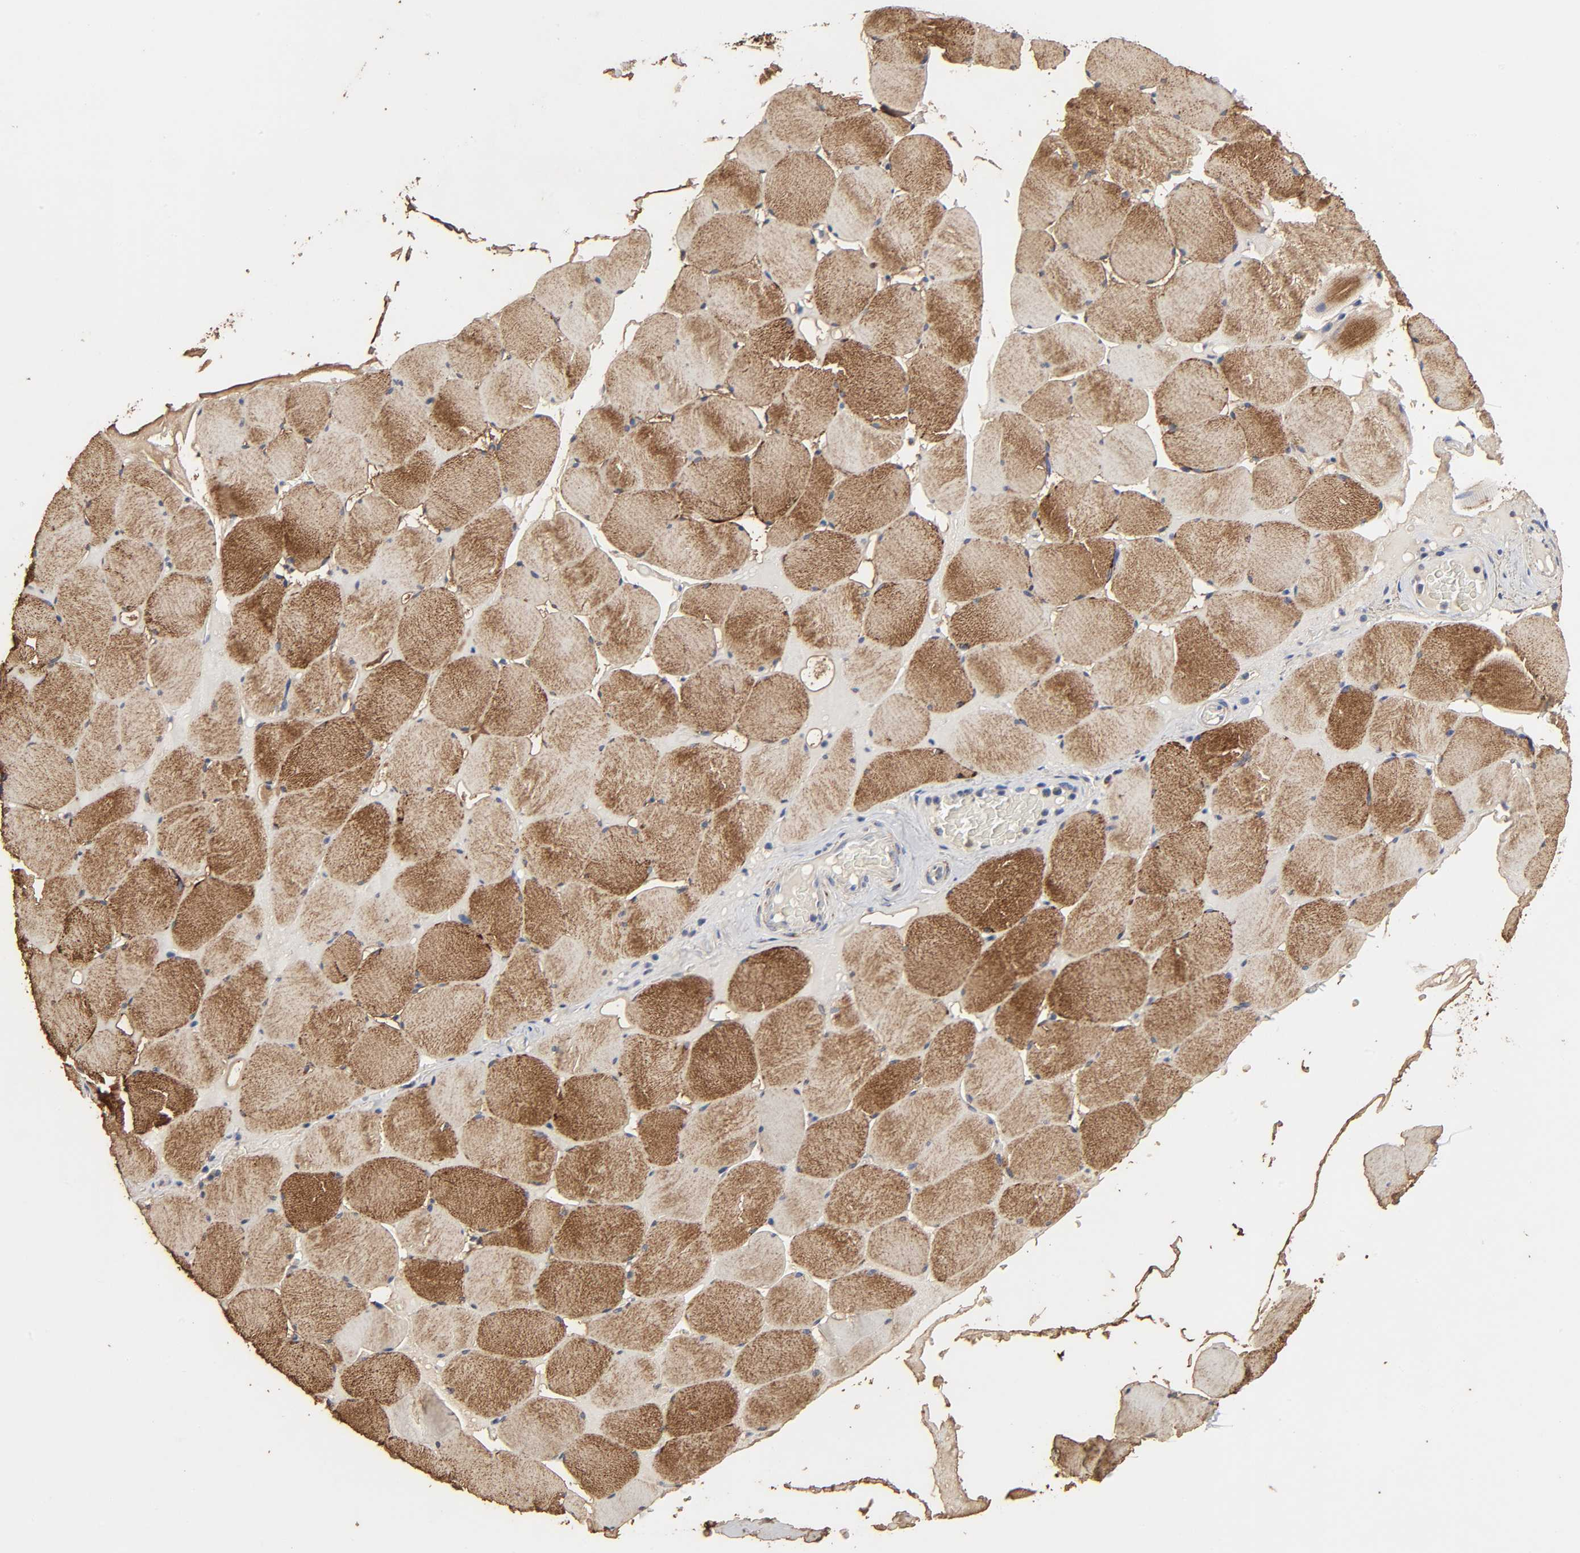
{"staining": {"intensity": "moderate", "quantity": ">75%", "location": "cytoplasmic/membranous"}, "tissue": "skeletal muscle", "cell_type": "Myocytes", "image_type": "normal", "snomed": [{"axis": "morphology", "description": "Normal tissue, NOS"}, {"axis": "topography", "description": "Skeletal muscle"}], "caption": "Skeletal muscle stained with DAB IHC demonstrates medium levels of moderate cytoplasmic/membranous positivity in about >75% of myocytes.", "gene": "COX6B1", "patient": {"sex": "male", "age": 62}}